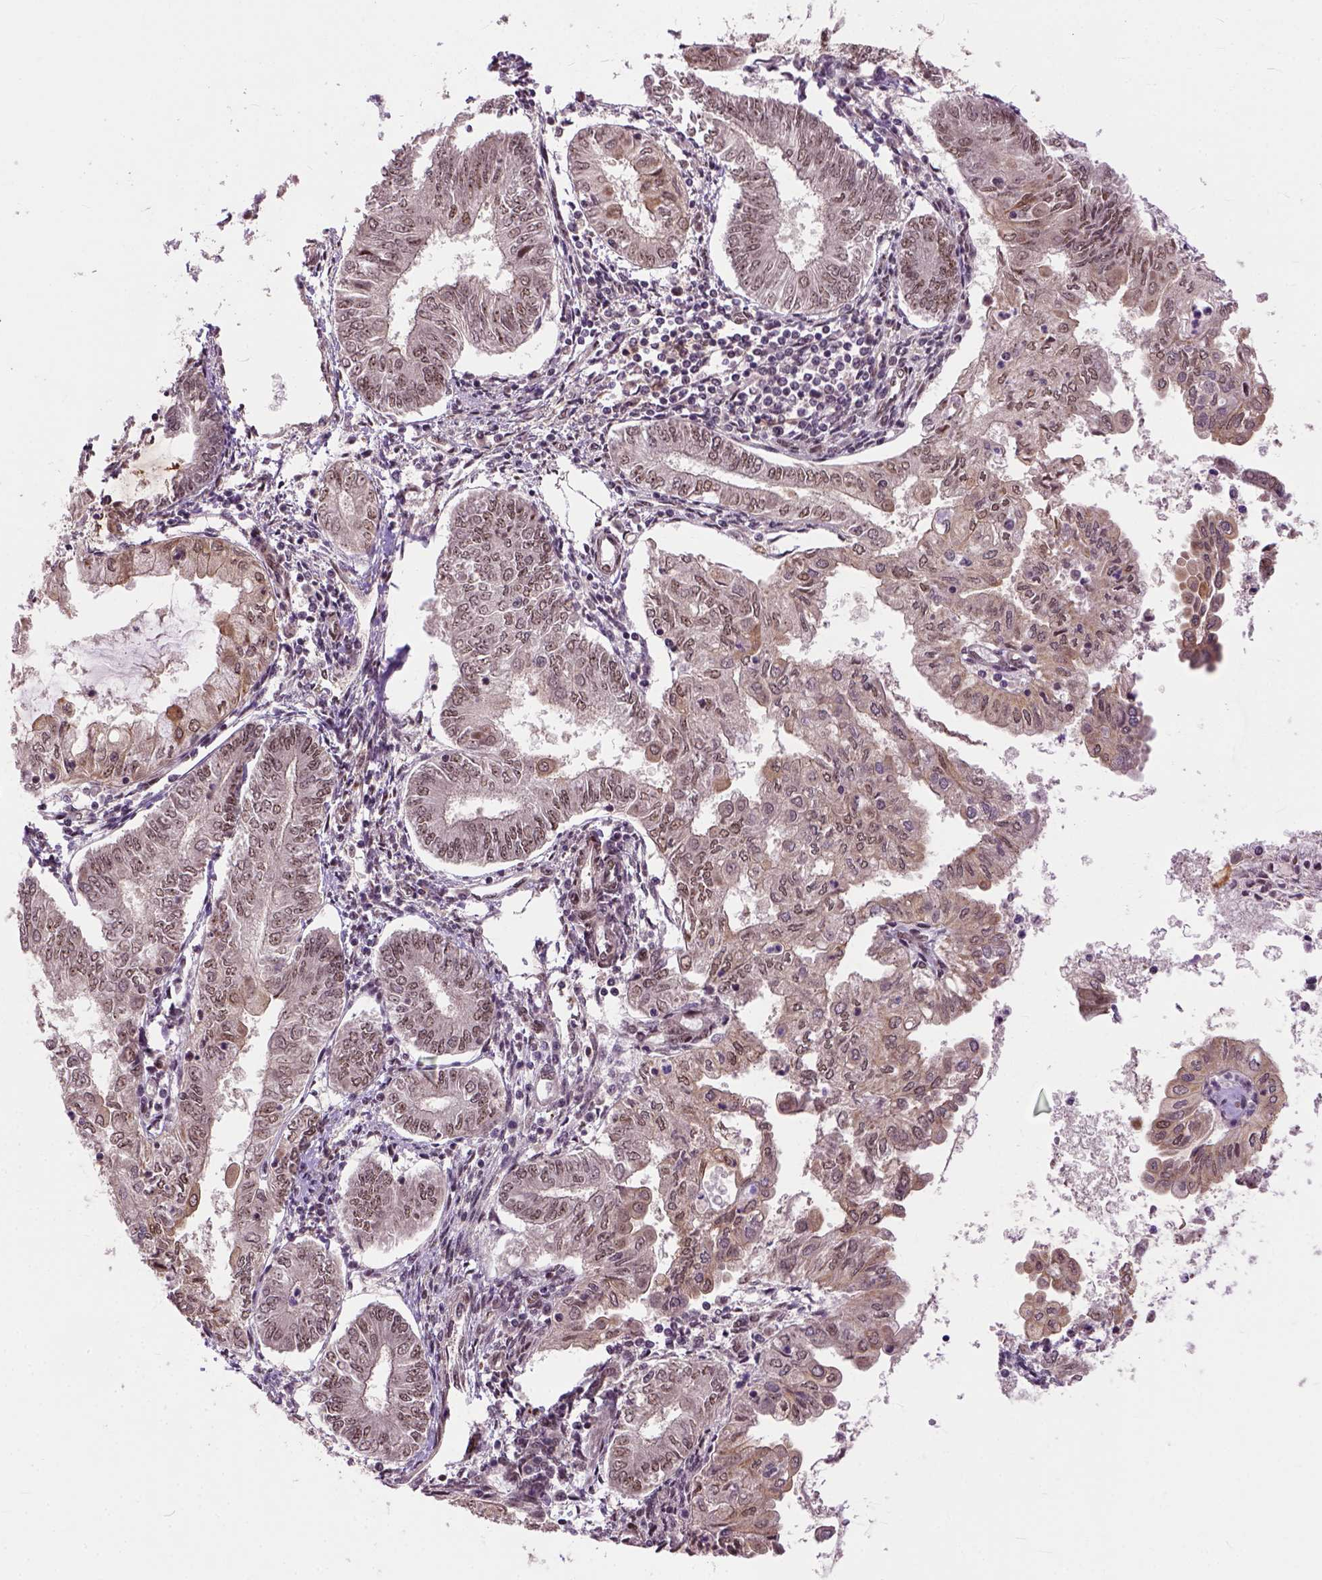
{"staining": {"intensity": "weak", "quantity": ">75%", "location": "nuclear"}, "tissue": "endometrial cancer", "cell_type": "Tumor cells", "image_type": "cancer", "snomed": [{"axis": "morphology", "description": "Adenocarcinoma, NOS"}, {"axis": "topography", "description": "Endometrium"}], "caption": "Immunohistochemistry photomicrograph of neoplastic tissue: endometrial adenocarcinoma stained using immunohistochemistry shows low levels of weak protein expression localized specifically in the nuclear of tumor cells, appearing as a nuclear brown color.", "gene": "ZNF630", "patient": {"sex": "female", "age": 68}}